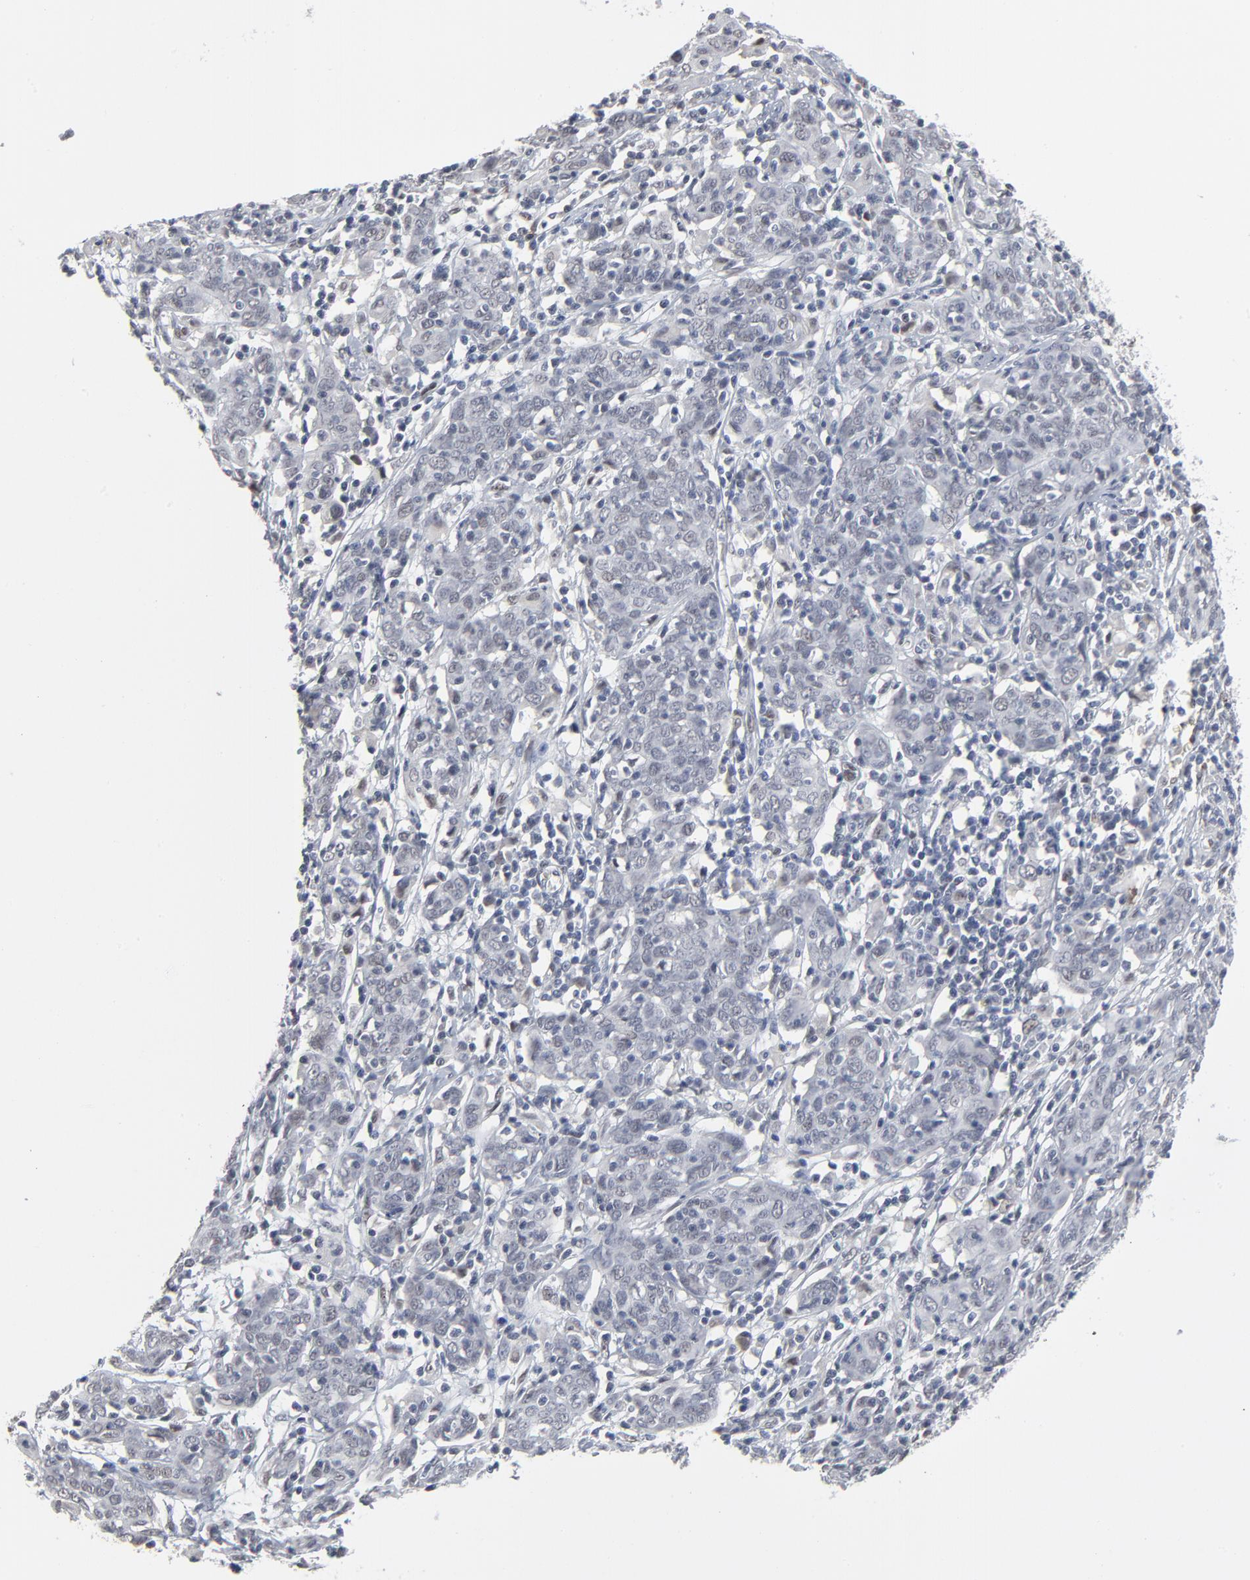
{"staining": {"intensity": "negative", "quantity": "none", "location": "none"}, "tissue": "cervical cancer", "cell_type": "Tumor cells", "image_type": "cancer", "snomed": [{"axis": "morphology", "description": "Normal tissue, NOS"}, {"axis": "morphology", "description": "Squamous cell carcinoma, NOS"}, {"axis": "topography", "description": "Cervix"}], "caption": "Immunohistochemical staining of human cervical cancer demonstrates no significant positivity in tumor cells.", "gene": "ATF7", "patient": {"sex": "female", "age": 67}}